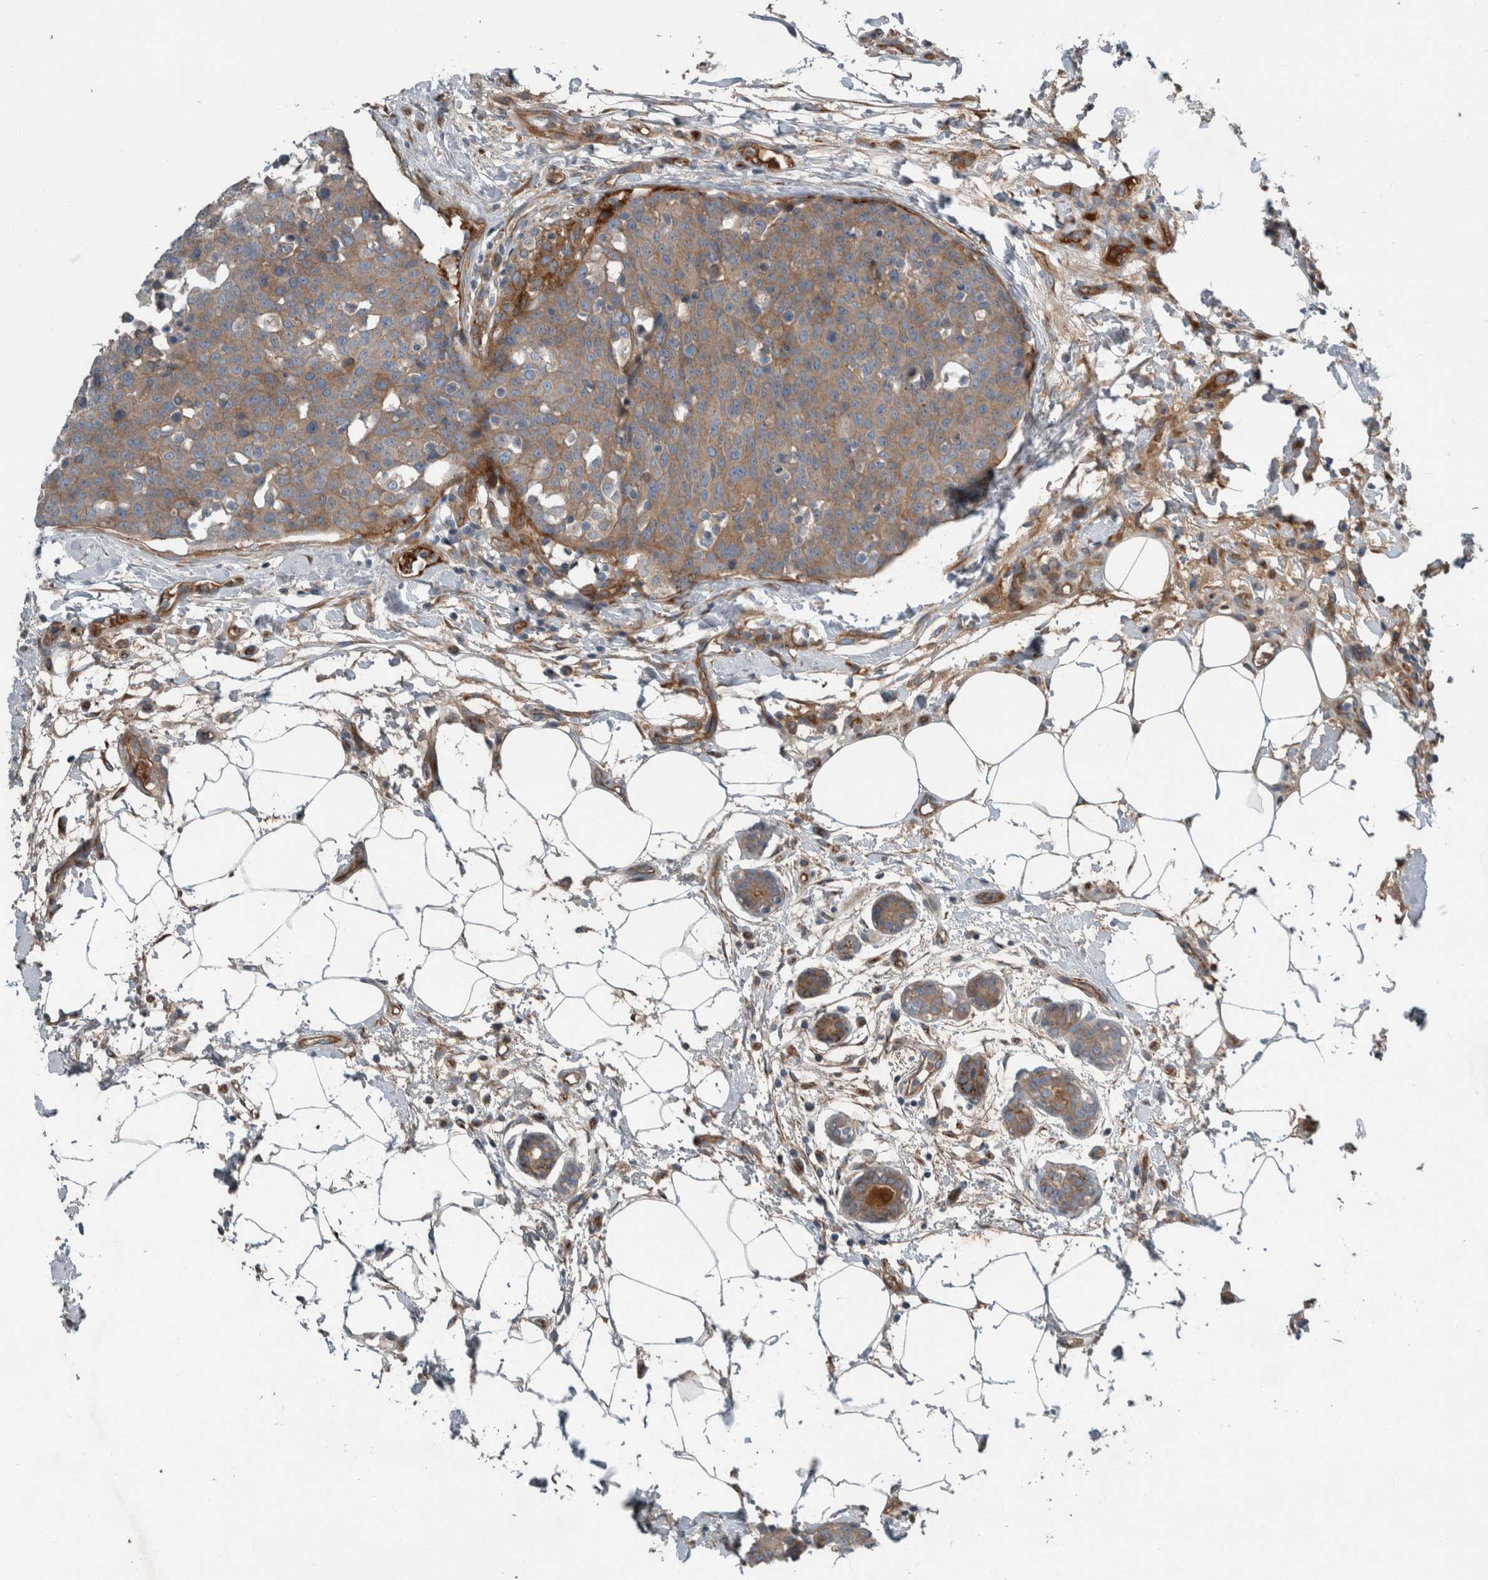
{"staining": {"intensity": "moderate", "quantity": "25%-75%", "location": "cytoplasmic/membranous"}, "tissue": "breast cancer", "cell_type": "Tumor cells", "image_type": "cancer", "snomed": [{"axis": "morphology", "description": "Normal tissue, NOS"}, {"axis": "morphology", "description": "Duct carcinoma"}, {"axis": "topography", "description": "Breast"}], "caption": "Breast invasive ductal carcinoma stained for a protein exhibits moderate cytoplasmic/membranous positivity in tumor cells.", "gene": "GLT8D2", "patient": {"sex": "female", "age": 37}}